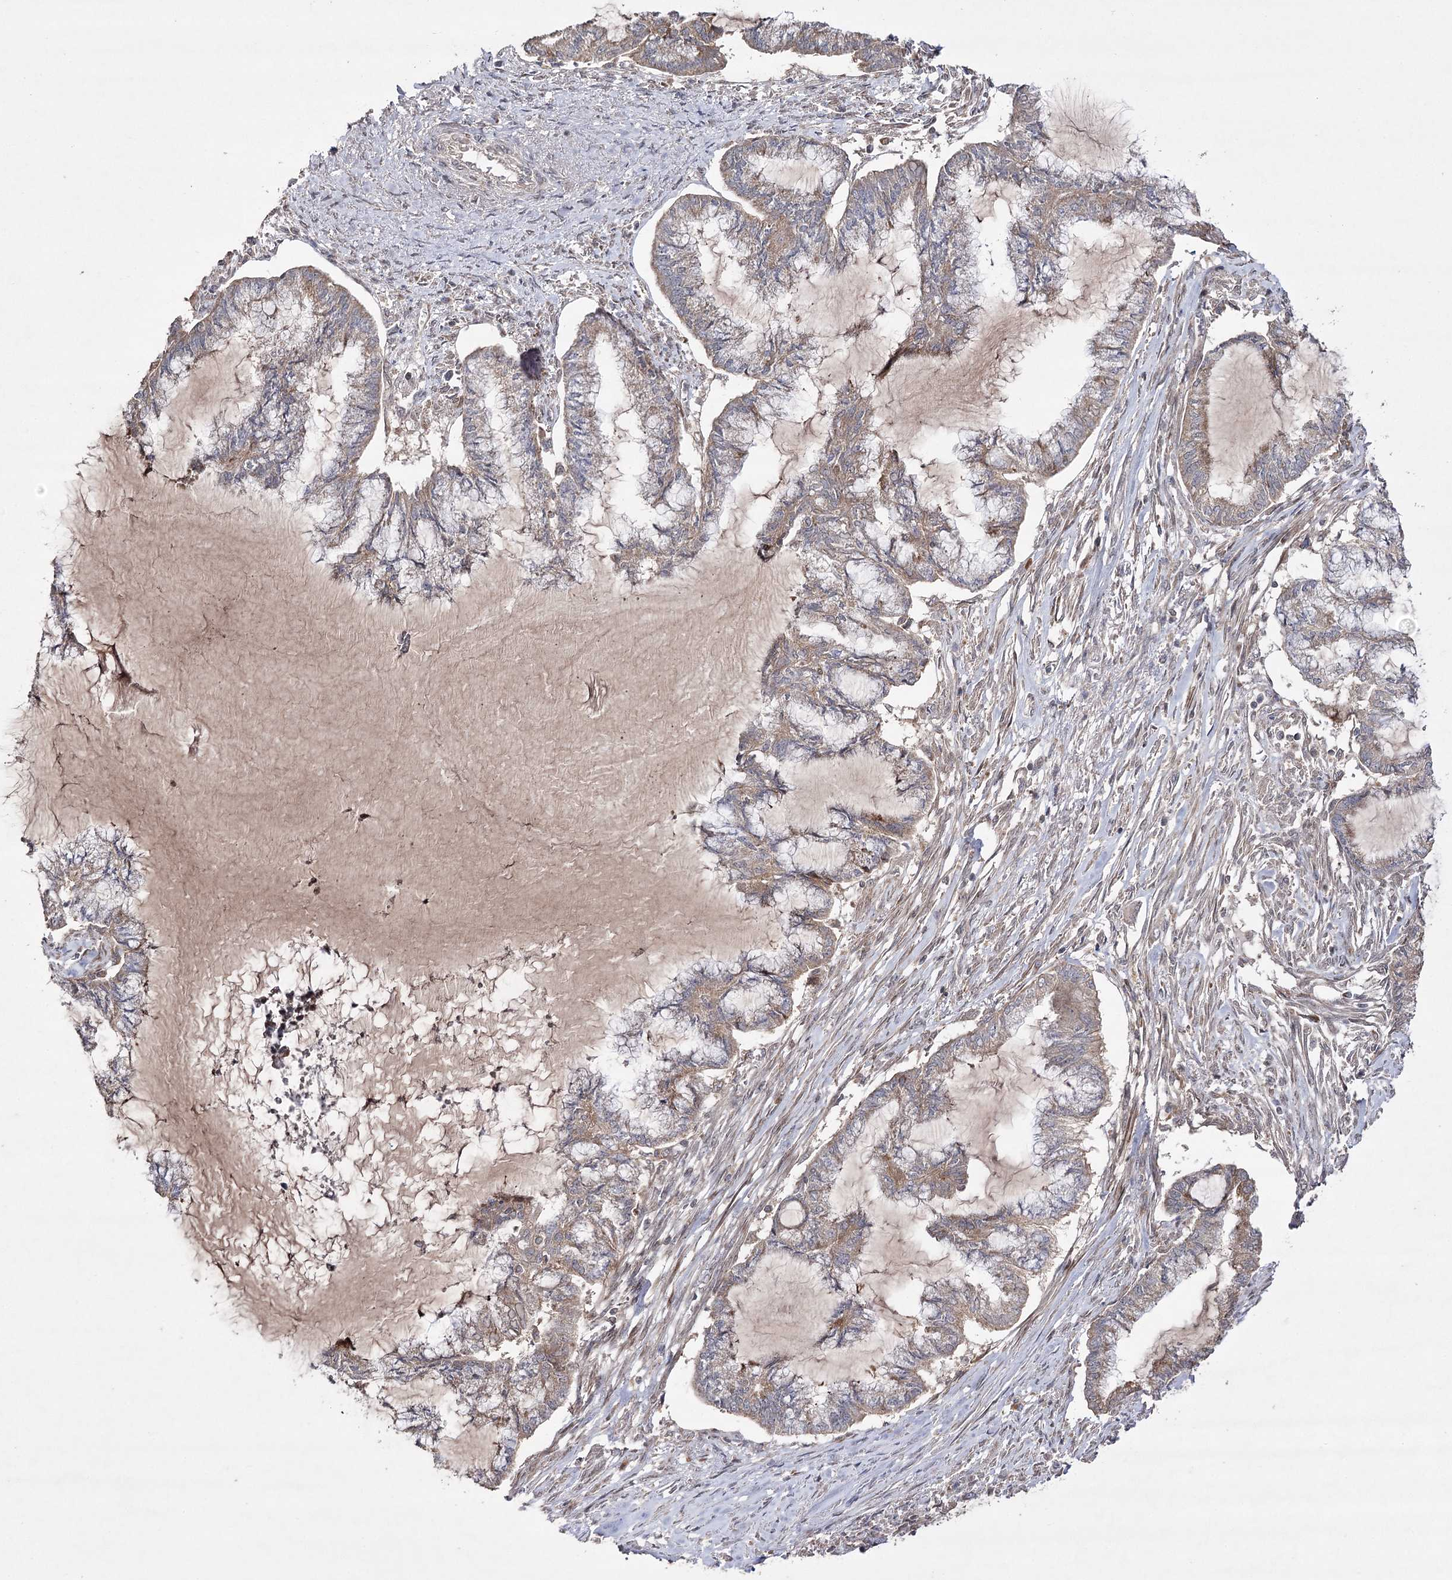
{"staining": {"intensity": "weak", "quantity": ">75%", "location": "cytoplasmic/membranous"}, "tissue": "endometrial cancer", "cell_type": "Tumor cells", "image_type": "cancer", "snomed": [{"axis": "morphology", "description": "Adenocarcinoma, NOS"}, {"axis": "topography", "description": "Endometrium"}], "caption": "Endometrial cancer stained for a protein shows weak cytoplasmic/membranous positivity in tumor cells.", "gene": "OBSL1", "patient": {"sex": "female", "age": 86}}